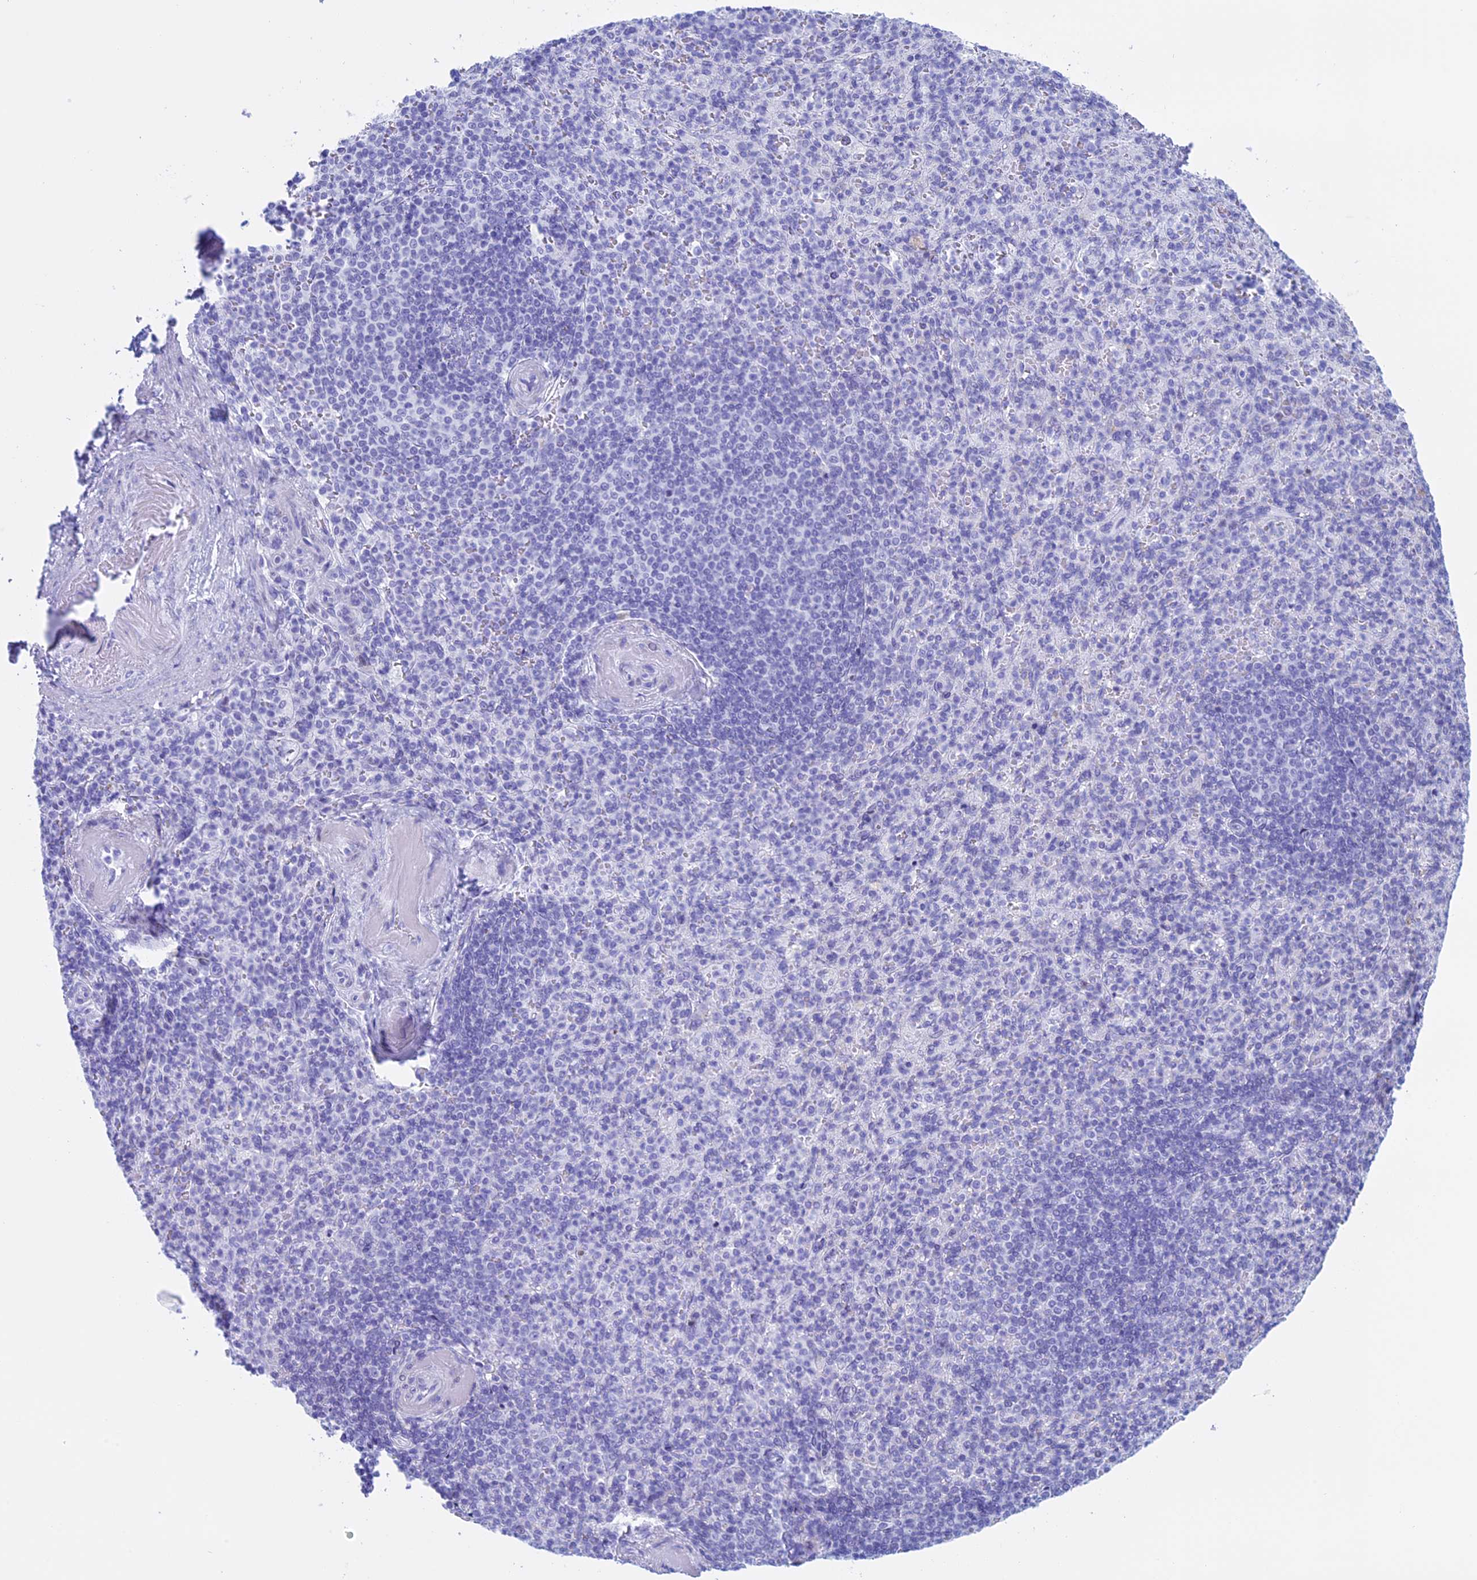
{"staining": {"intensity": "negative", "quantity": "none", "location": "none"}, "tissue": "spleen", "cell_type": "Cells in red pulp", "image_type": "normal", "snomed": [{"axis": "morphology", "description": "Normal tissue, NOS"}, {"axis": "topography", "description": "Spleen"}], "caption": "This is an immunohistochemistry (IHC) image of normal human spleen. There is no staining in cells in red pulp.", "gene": "KCTD21", "patient": {"sex": "female", "age": 74}}